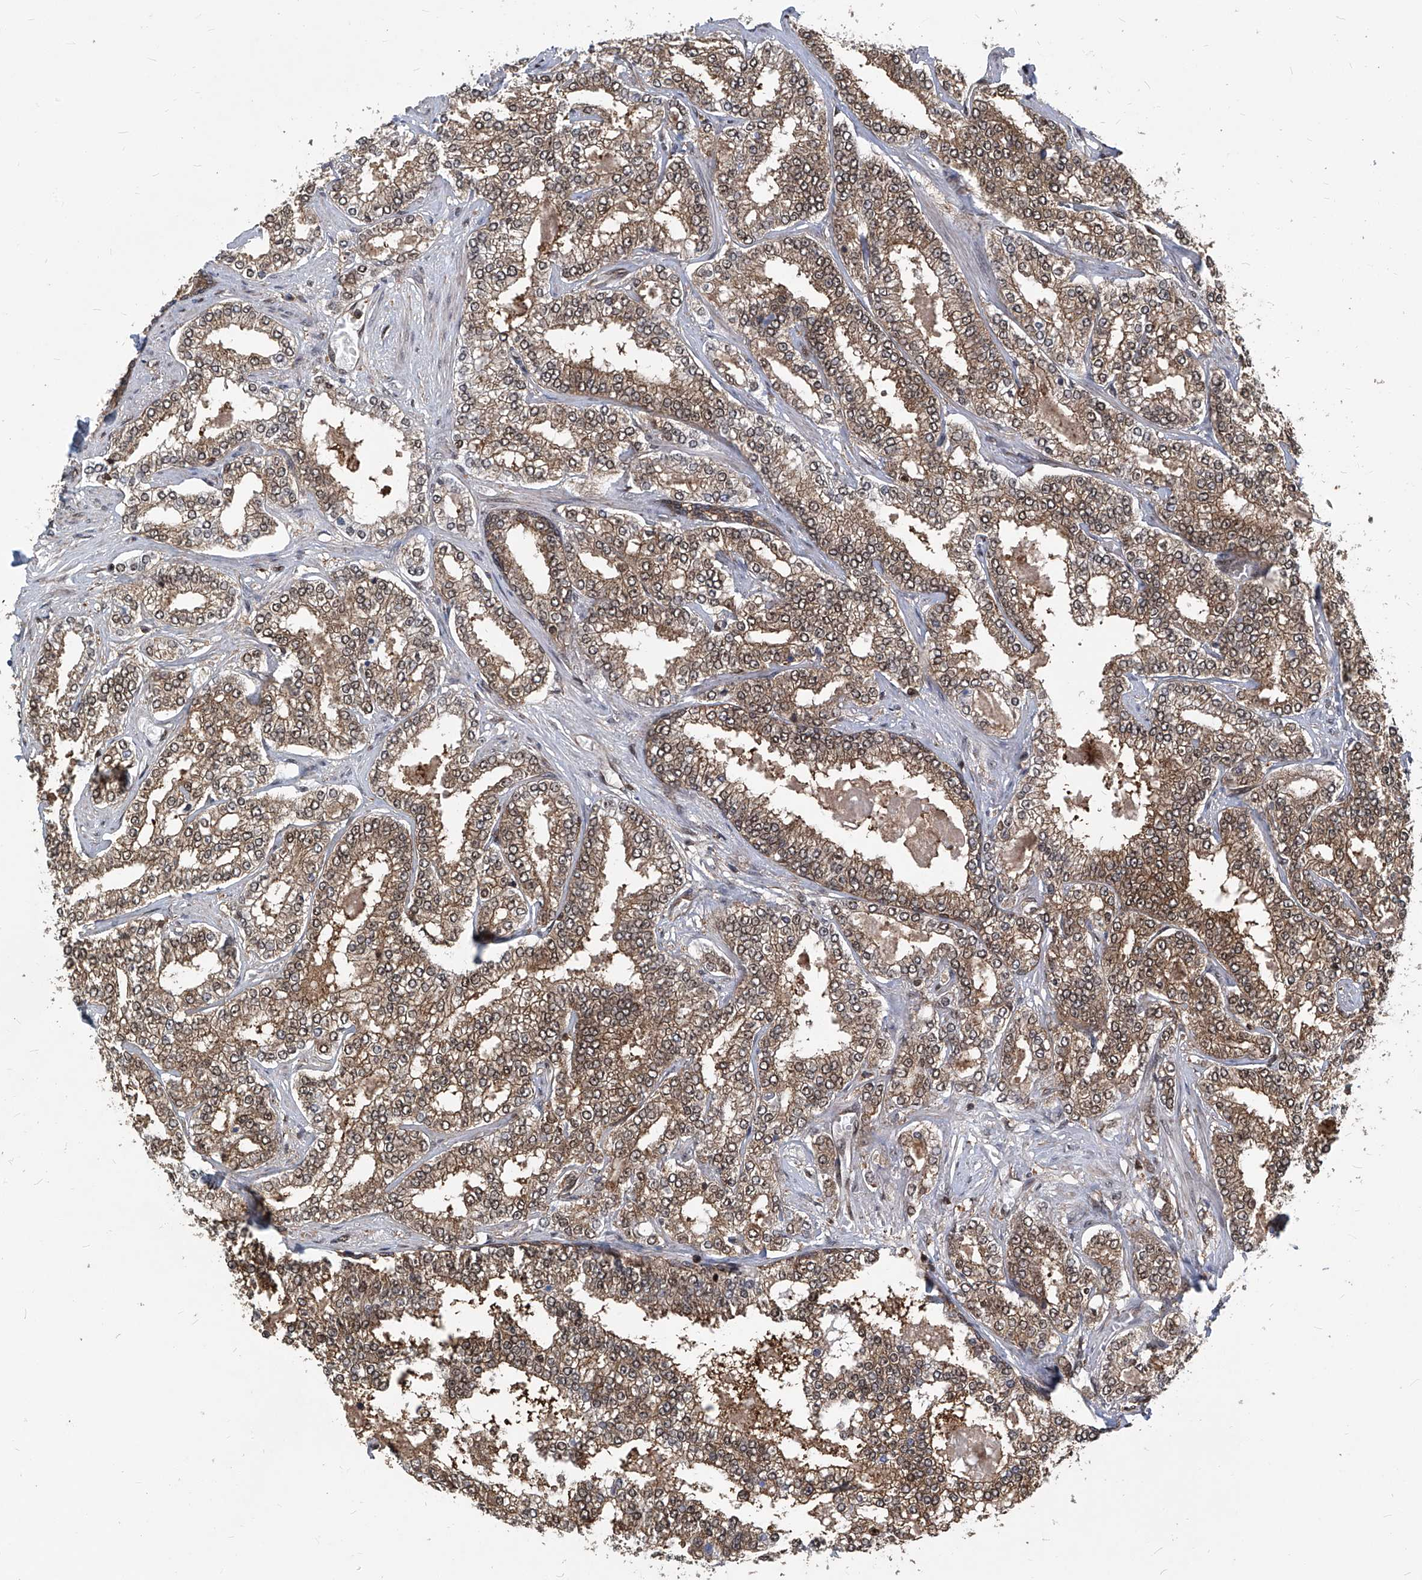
{"staining": {"intensity": "moderate", "quantity": ">75%", "location": "cytoplasmic/membranous"}, "tissue": "prostate cancer", "cell_type": "Tumor cells", "image_type": "cancer", "snomed": [{"axis": "morphology", "description": "Normal tissue, NOS"}, {"axis": "morphology", "description": "Adenocarcinoma, High grade"}, {"axis": "topography", "description": "Prostate"}], "caption": "Approximately >75% of tumor cells in human prostate high-grade adenocarcinoma show moderate cytoplasmic/membranous protein staining as visualized by brown immunohistochemical staining.", "gene": "PSMB1", "patient": {"sex": "male", "age": 83}}